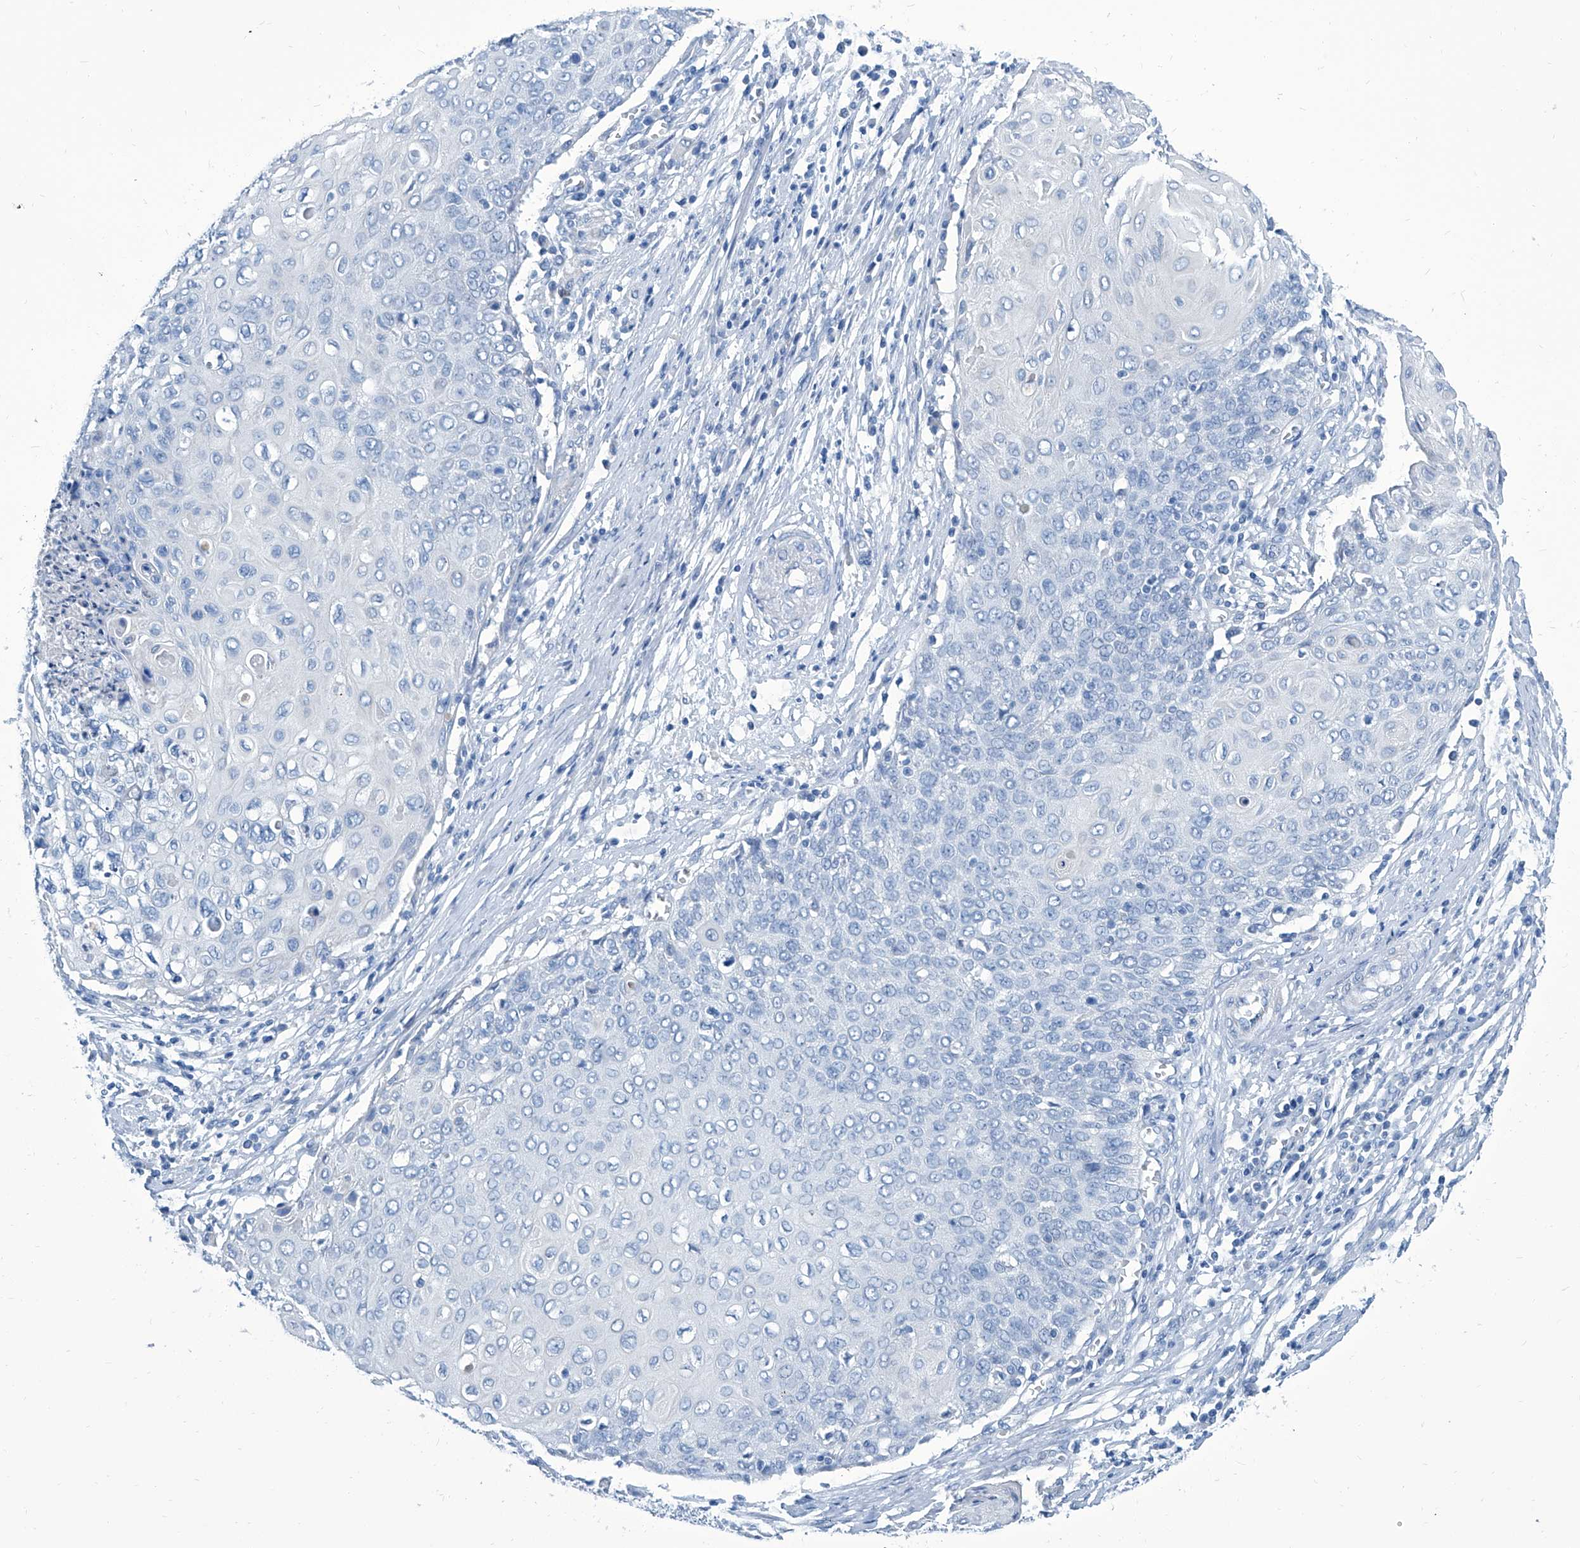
{"staining": {"intensity": "negative", "quantity": "none", "location": "none"}, "tissue": "cervical cancer", "cell_type": "Tumor cells", "image_type": "cancer", "snomed": [{"axis": "morphology", "description": "Squamous cell carcinoma, NOS"}, {"axis": "topography", "description": "Cervix"}], "caption": "IHC histopathology image of human cervical cancer stained for a protein (brown), which demonstrates no expression in tumor cells.", "gene": "ZNF519", "patient": {"sex": "female", "age": 39}}